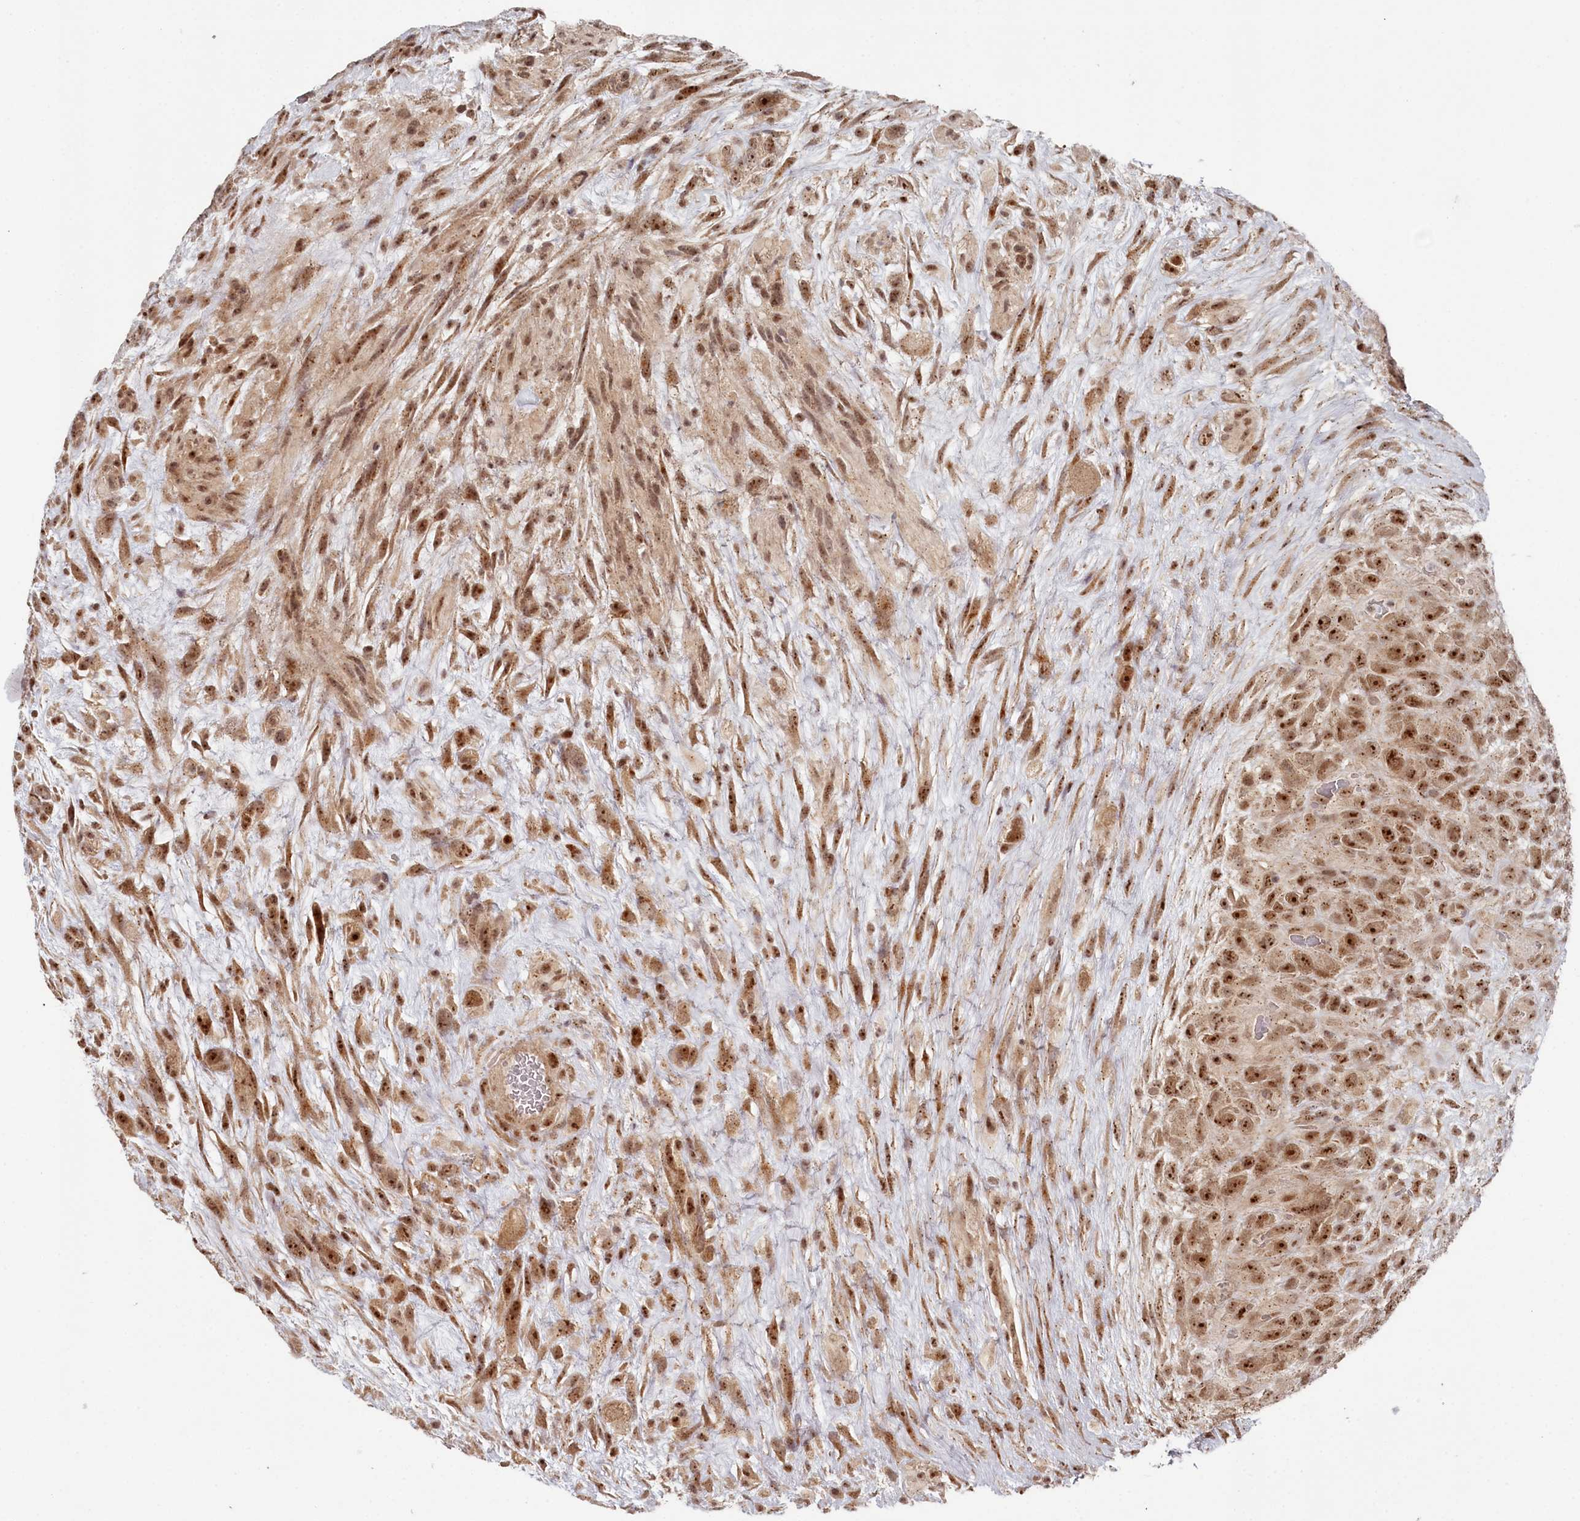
{"staining": {"intensity": "moderate", "quantity": ">75%", "location": "nuclear"}, "tissue": "glioma", "cell_type": "Tumor cells", "image_type": "cancer", "snomed": [{"axis": "morphology", "description": "Glioma, malignant, High grade"}, {"axis": "topography", "description": "Brain"}], "caption": "An image of high-grade glioma (malignant) stained for a protein demonstrates moderate nuclear brown staining in tumor cells. (DAB (3,3'-diaminobenzidine) IHC with brightfield microscopy, high magnification).", "gene": "EXOSC1", "patient": {"sex": "male", "age": 61}}